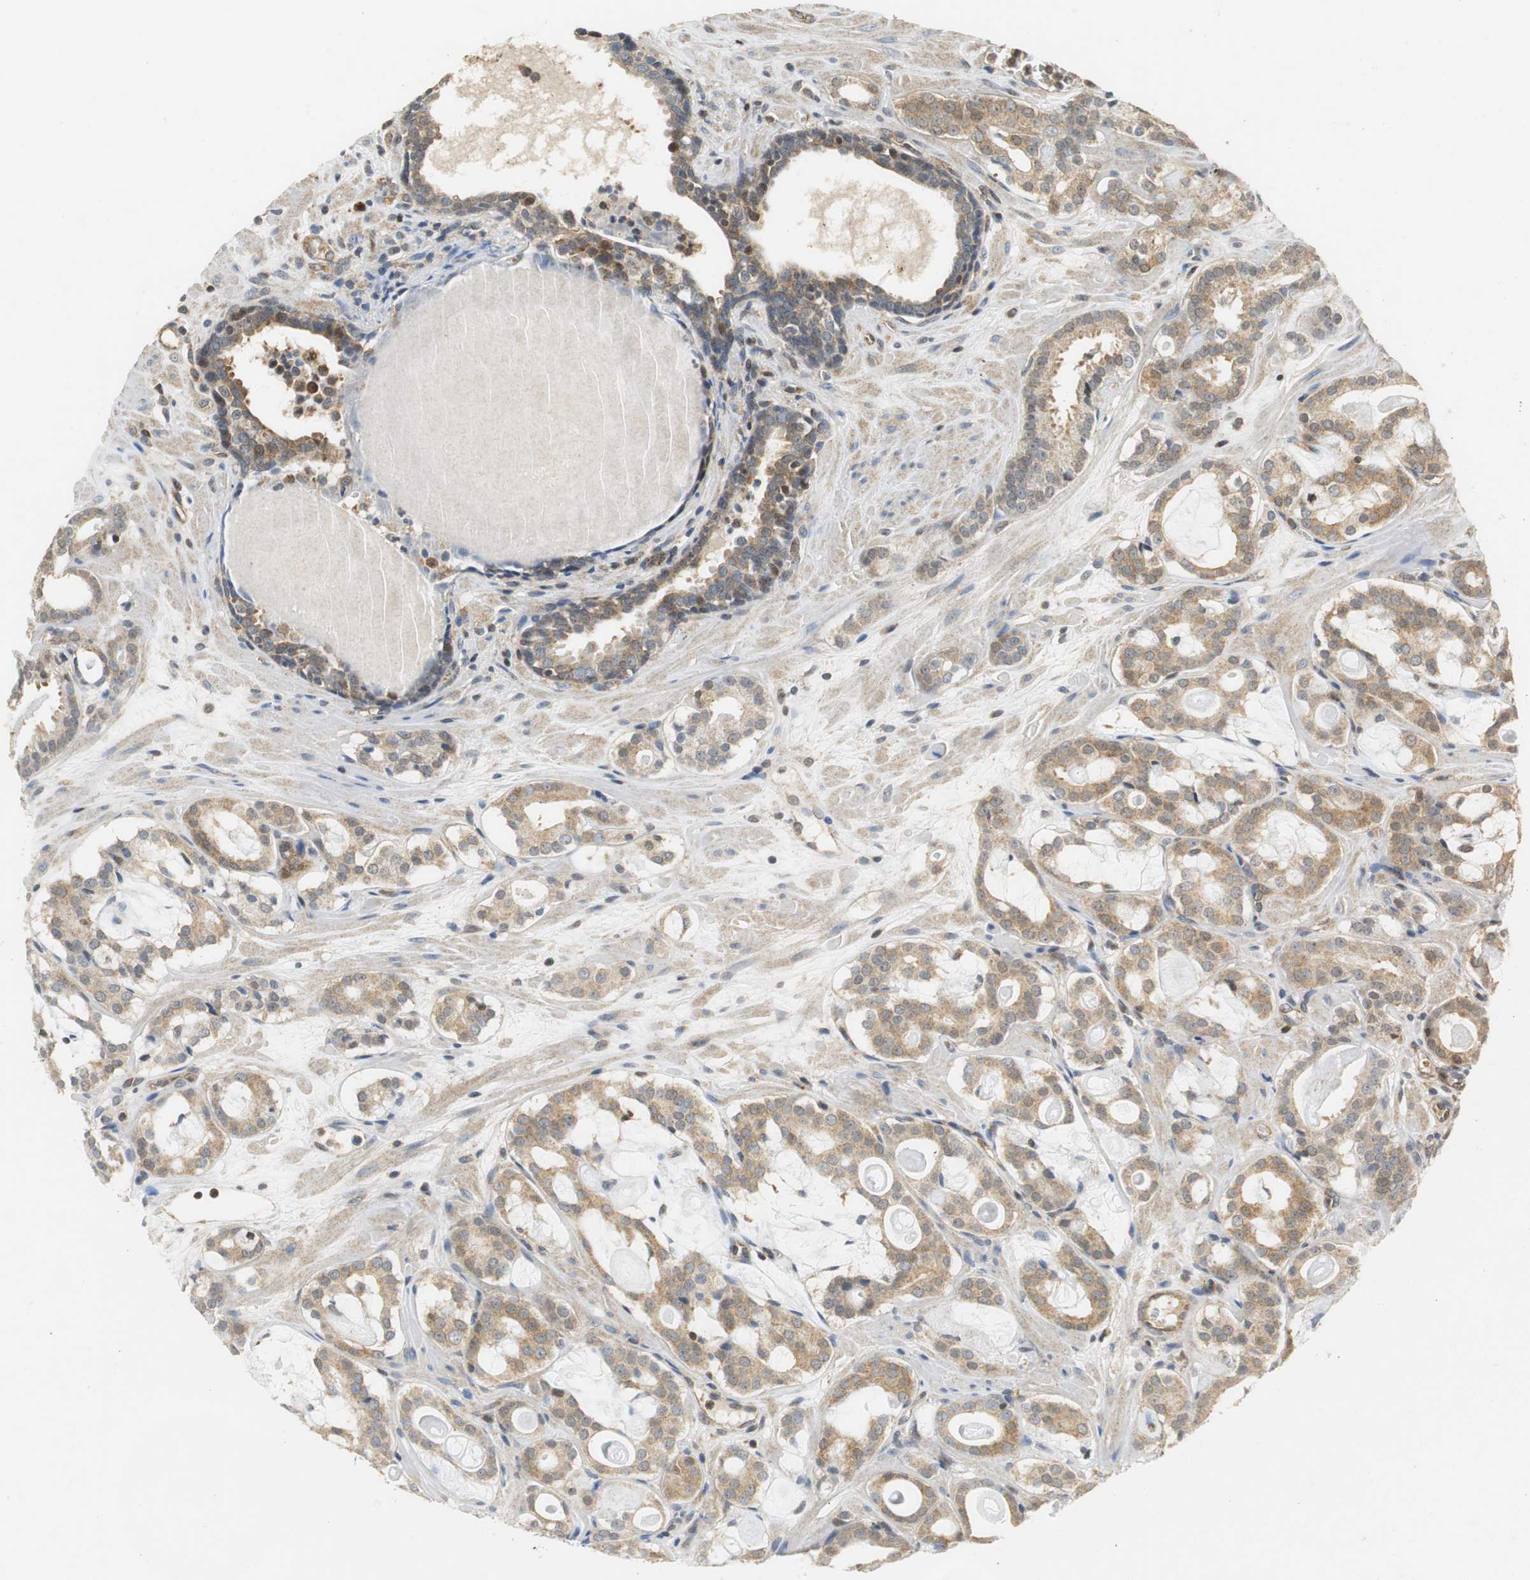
{"staining": {"intensity": "moderate", "quantity": ">75%", "location": "cytoplasmic/membranous"}, "tissue": "prostate cancer", "cell_type": "Tumor cells", "image_type": "cancer", "snomed": [{"axis": "morphology", "description": "Adenocarcinoma, Low grade"}, {"axis": "topography", "description": "Prostate"}], "caption": "This image demonstrates immunohistochemistry (IHC) staining of human prostate low-grade adenocarcinoma, with medium moderate cytoplasmic/membranous expression in approximately >75% of tumor cells.", "gene": "GSDMD", "patient": {"sex": "male", "age": 57}}